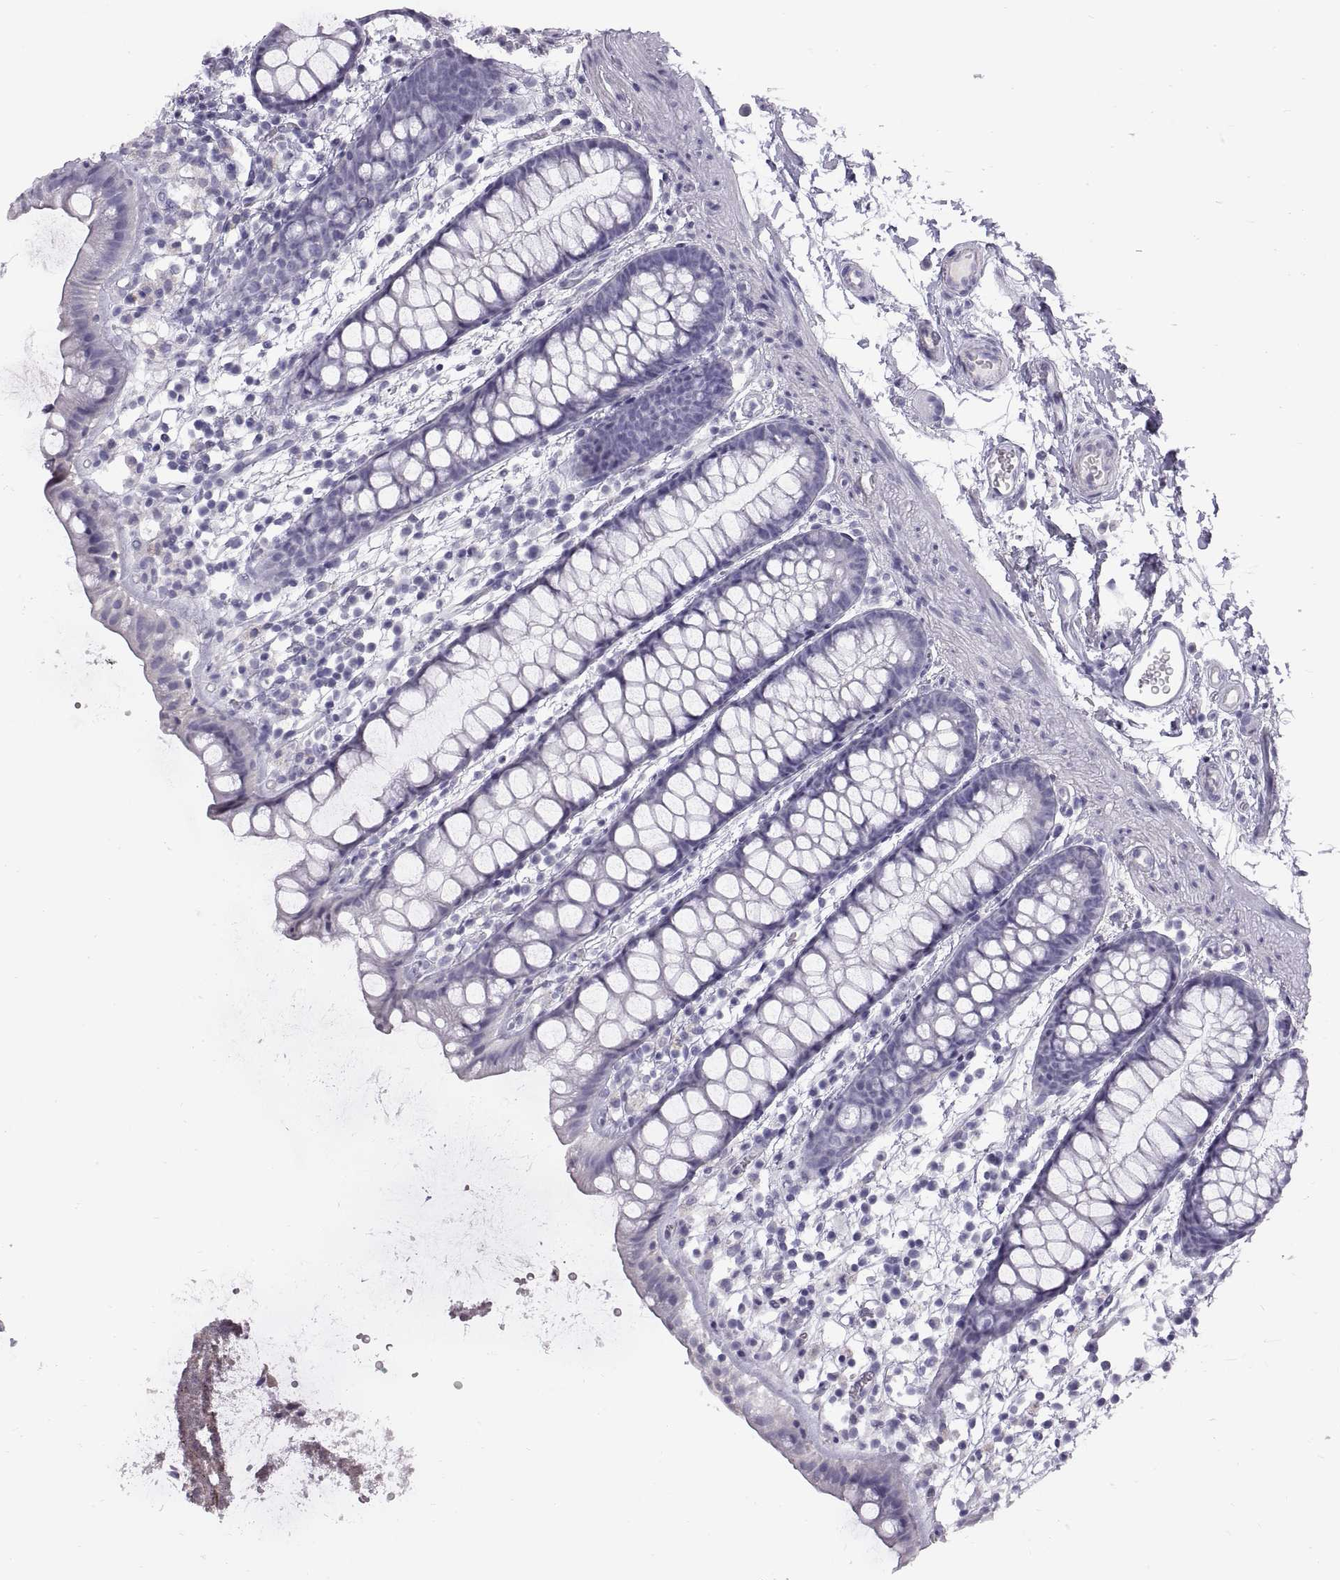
{"staining": {"intensity": "negative", "quantity": "none", "location": "none"}, "tissue": "rectum", "cell_type": "Glandular cells", "image_type": "normal", "snomed": [{"axis": "morphology", "description": "Normal tissue, NOS"}, {"axis": "topography", "description": "Rectum"}], "caption": "This is an IHC micrograph of benign rectum. There is no staining in glandular cells.", "gene": "WFDC8", "patient": {"sex": "male", "age": 57}}